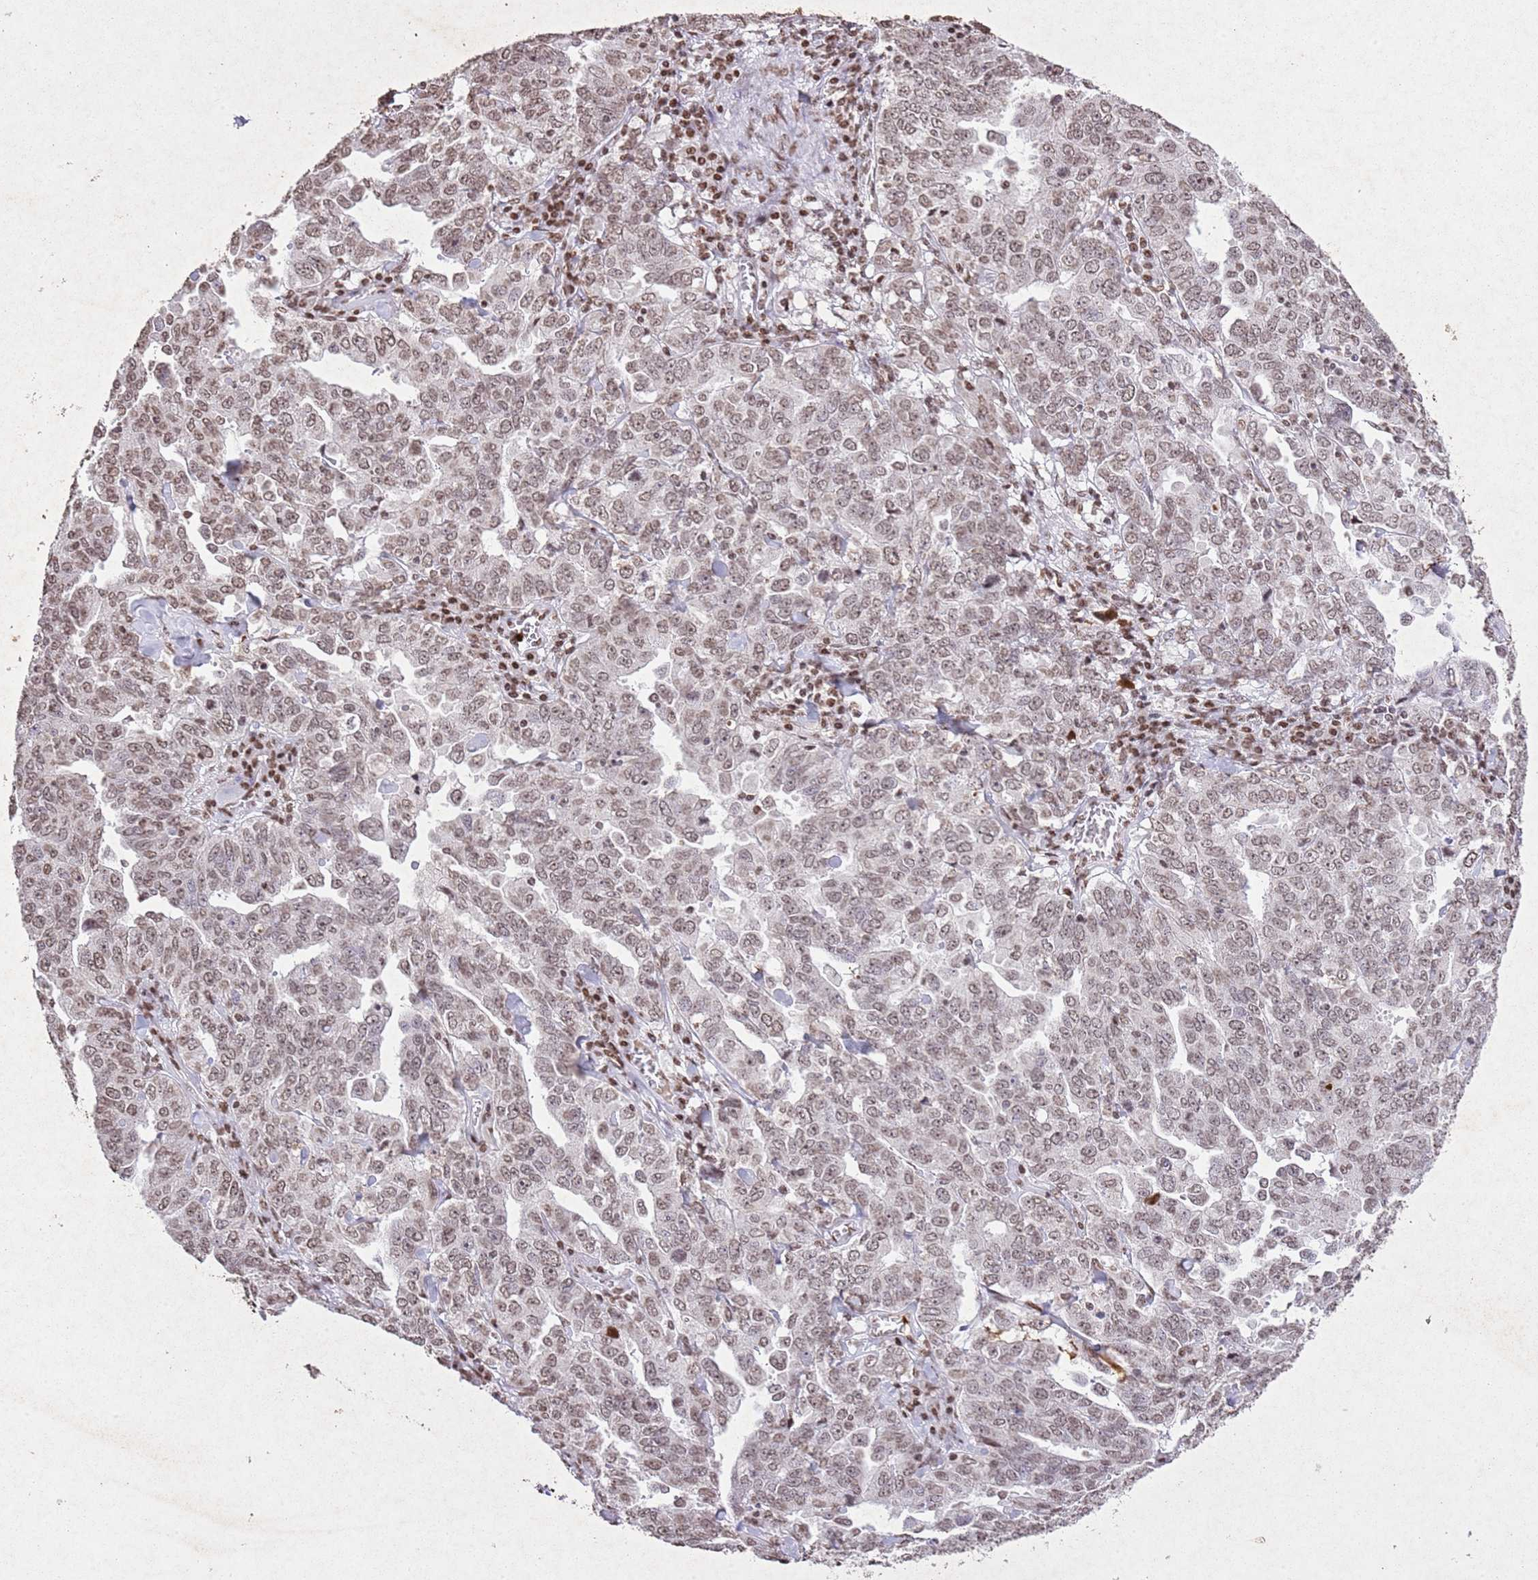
{"staining": {"intensity": "moderate", "quantity": ">75%", "location": "nuclear"}, "tissue": "ovarian cancer", "cell_type": "Tumor cells", "image_type": "cancer", "snomed": [{"axis": "morphology", "description": "Carcinoma, endometroid"}, {"axis": "topography", "description": "Ovary"}], "caption": "IHC staining of ovarian cancer (endometroid carcinoma), which exhibits medium levels of moderate nuclear staining in about >75% of tumor cells indicating moderate nuclear protein positivity. The staining was performed using DAB (brown) for protein detection and nuclei were counterstained in hematoxylin (blue).", "gene": "BMAL1", "patient": {"sex": "female", "age": 62}}